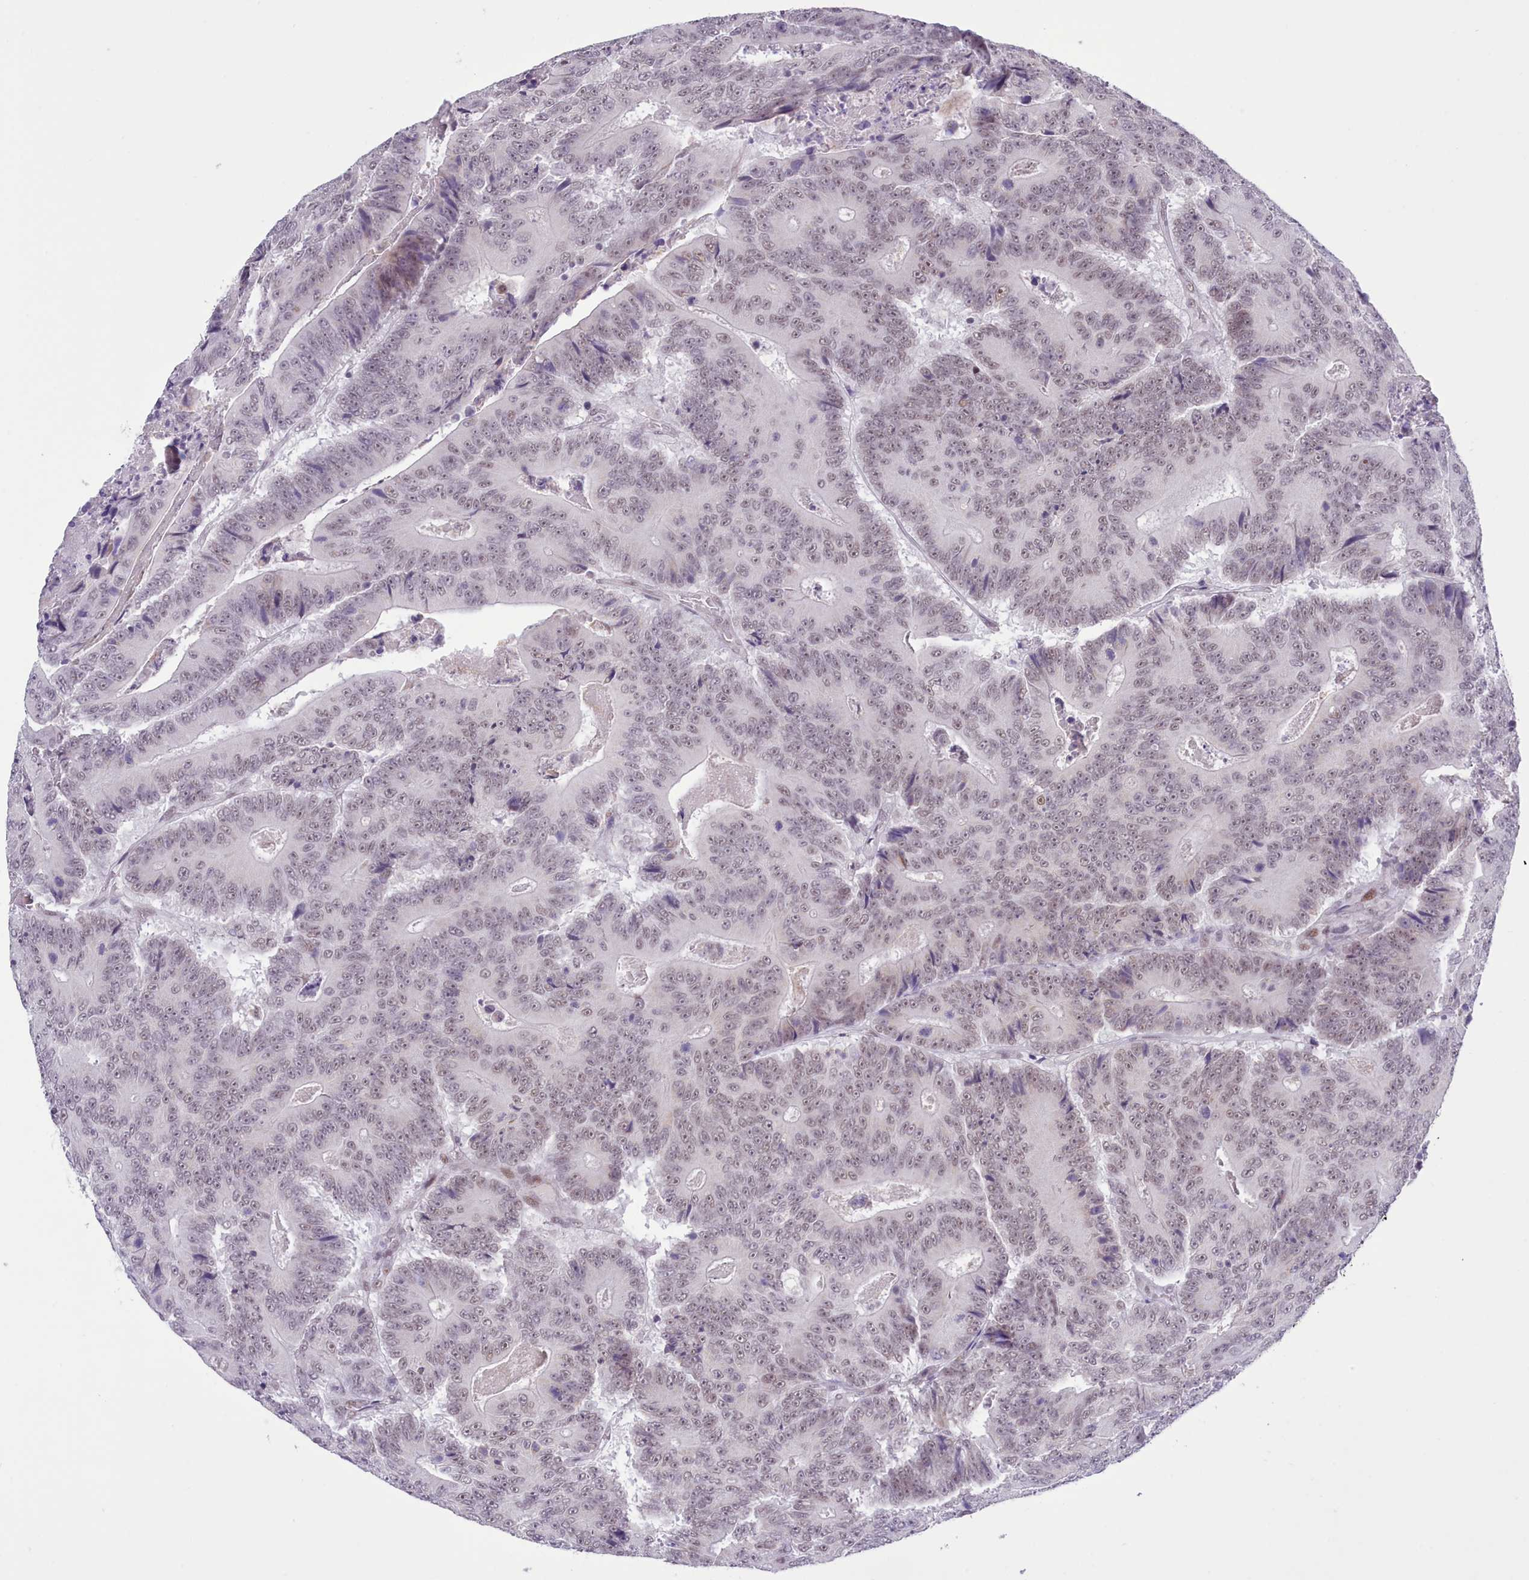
{"staining": {"intensity": "weak", "quantity": ">75%", "location": "nuclear"}, "tissue": "colorectal cancer", "cell_type": "Tumor cells", "image_type": "cancer", "snomed": [{"axis": "morphology", "description": "Adenocarcinoma, NOS"}, {"axis": "topography", "description": "Colon"}], "caption": "A histopathology image of human adenocarcinoma (colorectal) stained for a protein demonstrates weak nuclear brown staining in tumor cells.", "gene": "RFX1", "patient": {"sex": "male", "age": 83}}